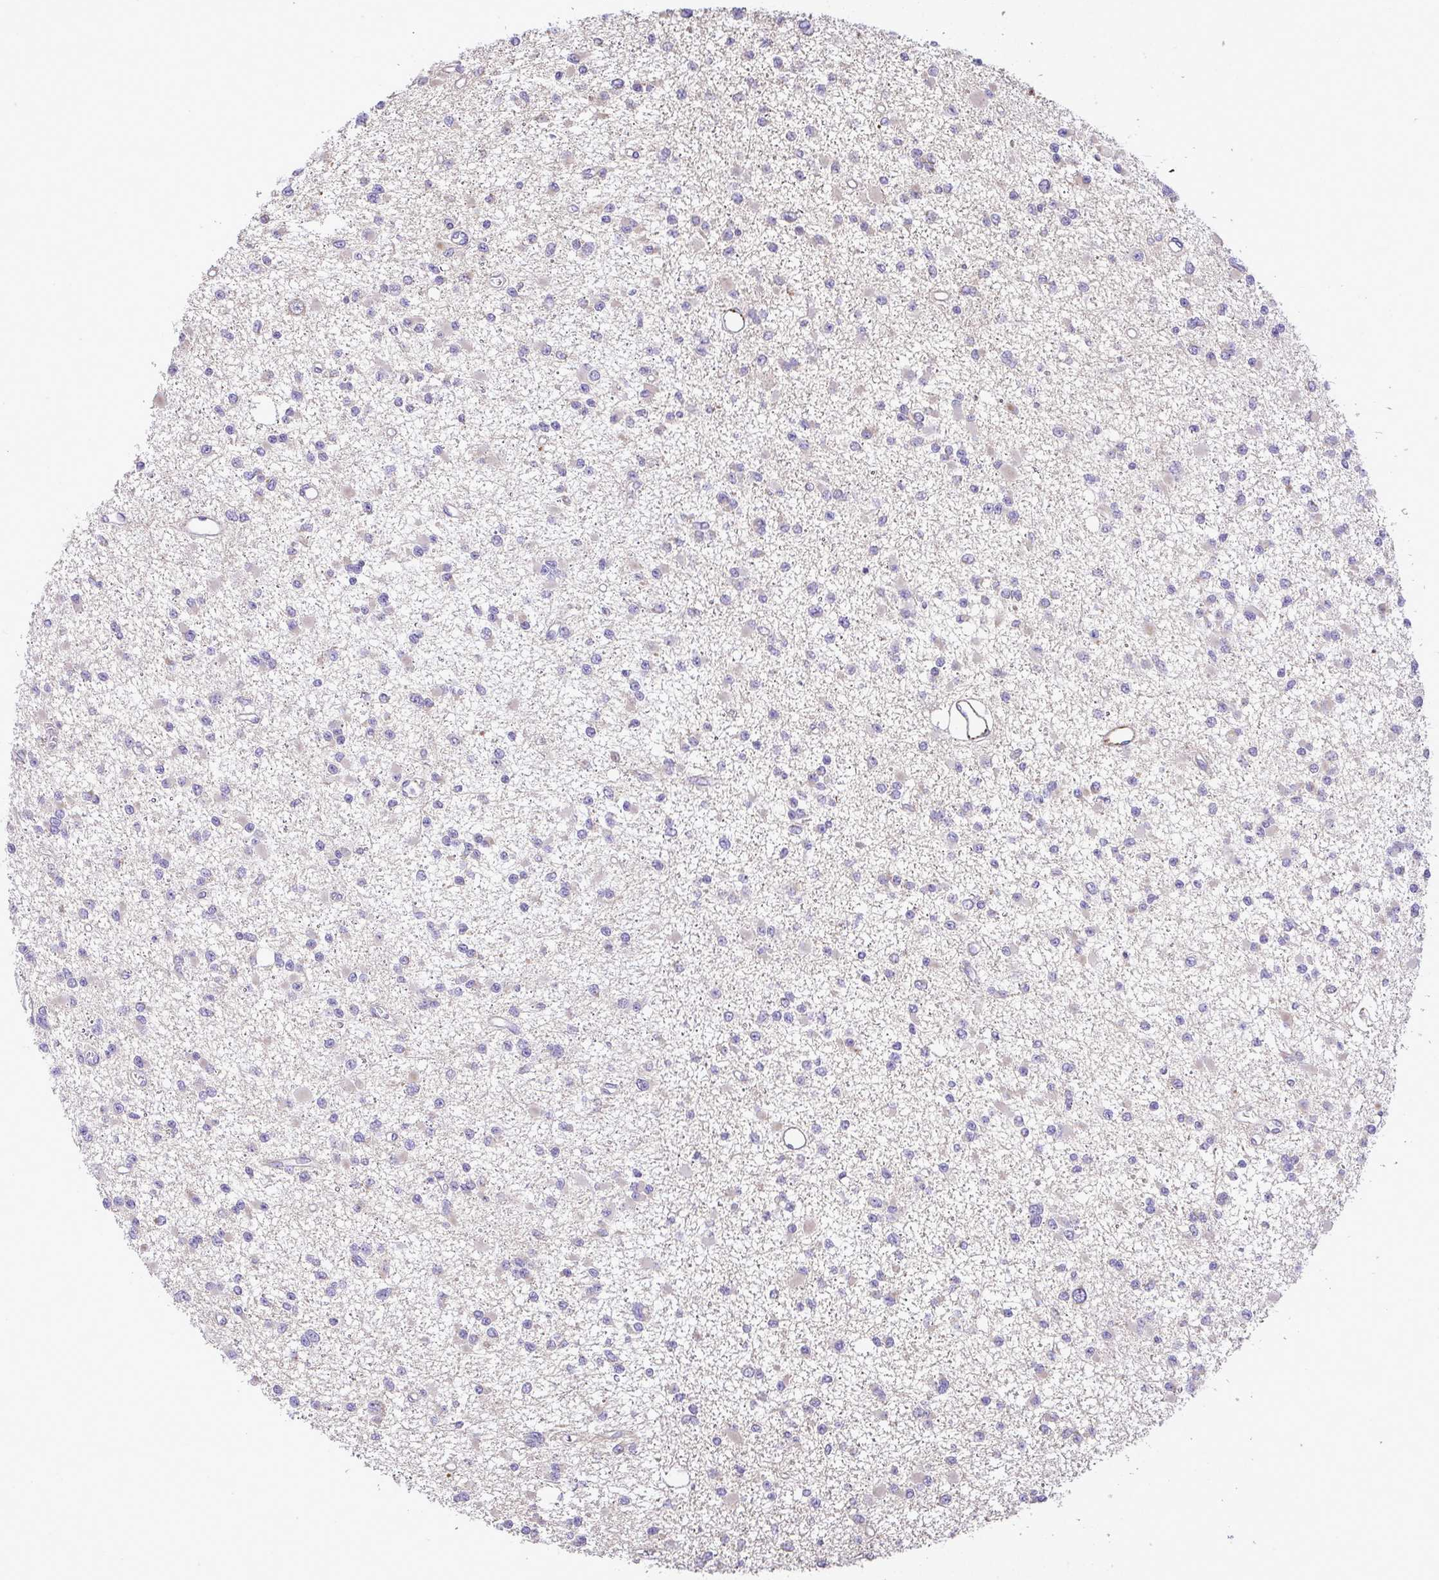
{"staining": {"intensity": "negative", "quantity": "none", "location": "none"}, "tissue": "glioma", "cell_type": "Tumor cells", "image_type": "cancer", "snomed": [{"axis": "morphology", "description": "Glioma, malignant, Low grade"}, {"axis": "topography", "description": "Brain"}], "caption": "IHC photomicrograph of neoplastic tissue: malignant glioma (low-grade) stained with DAB reveals no significant protein expression in tumor cells. Brightfield microscopy of immunohistochemistry stained with DAB (3,3'-diaminobenzidine) (brown) and hematoxylin (blue), captured at high magnification.", "gene": "GRID2", "patient": {"sex": "female", "age": 22}}